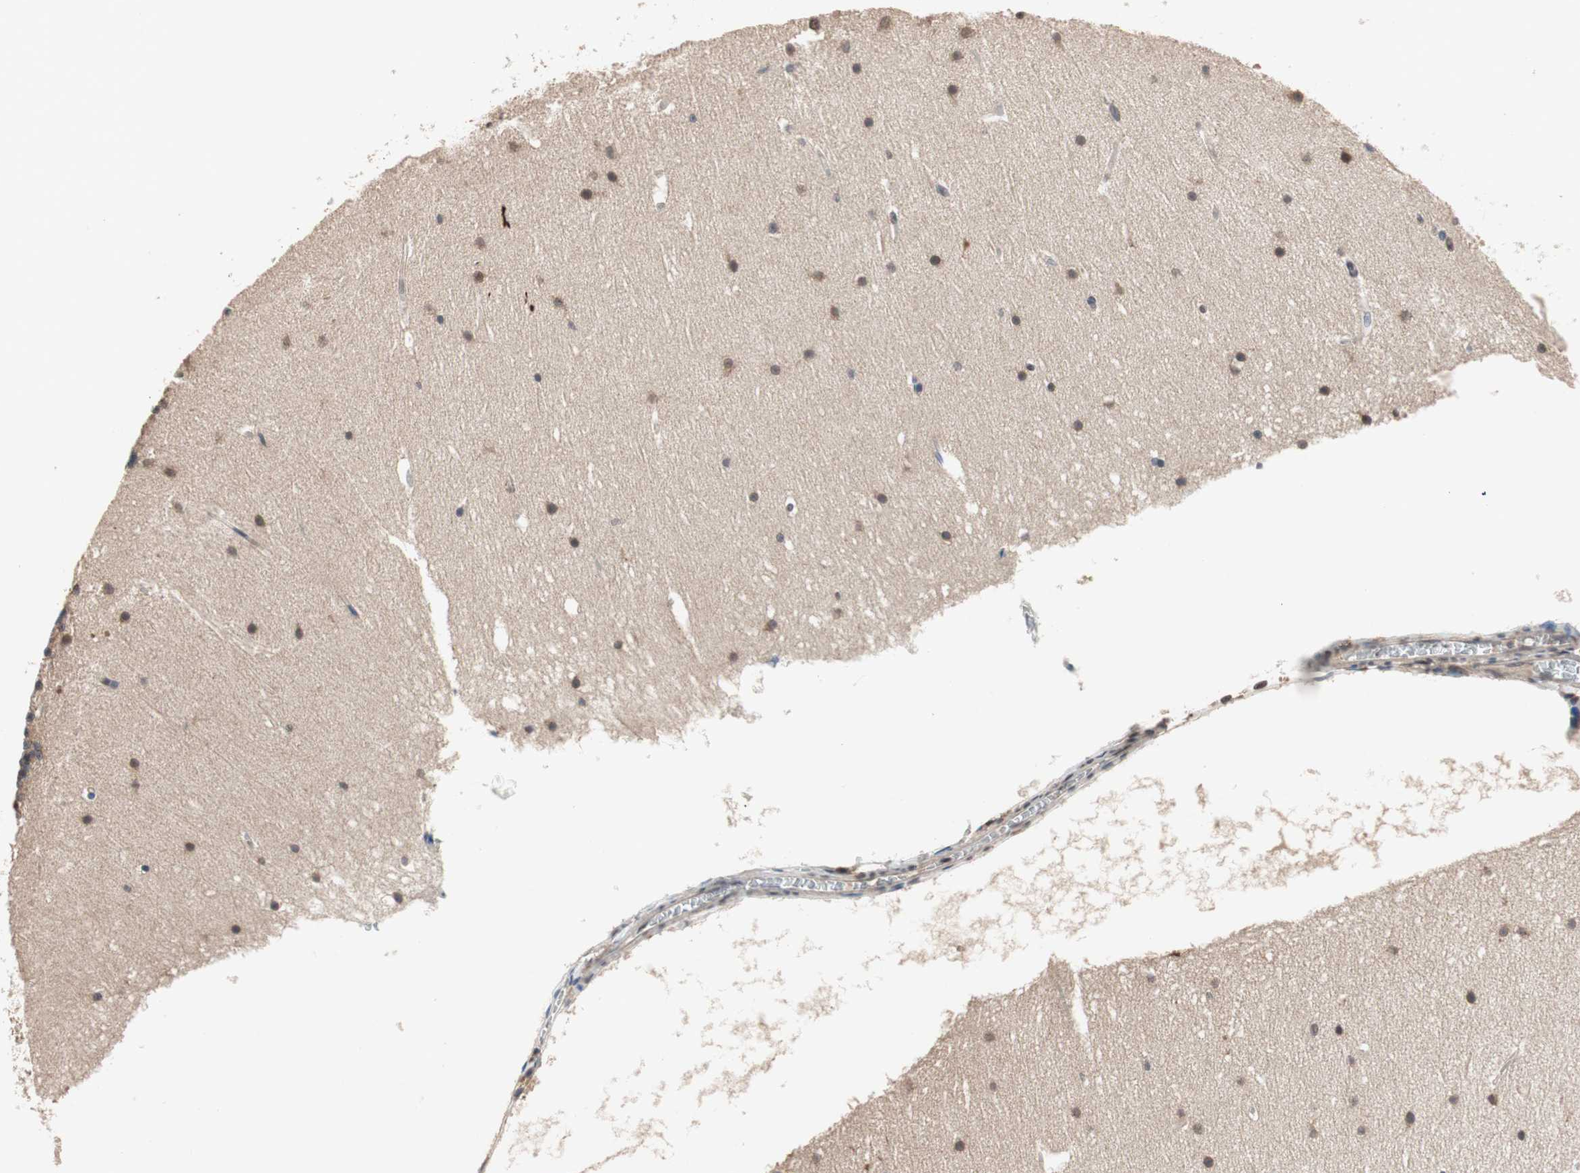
{"staining": {"intensity": "moderate", "quantity": "25%-75%", "location": "cytoplasmic/membranous,nuclear"}, "tissue": "cerebellum", "cell_type": "Cells in granular layer", "image_type": "normal", "snomed": [{"axis": "morphology", "description": "Normal tissue, NOS"}, {"axis": "topography", "description": "Cerebellum"}], "caption": "Protein expression analysis of benign cerebellum displays moderate cytoplasmic/membranous,nuclear staining in approximately 25%-75% of cells in granular layer. The protein of interest is shown in brown color, while the nuclei are stained blue.", "gene": "GART", "patient": {"sex": "female", "age": 19}}